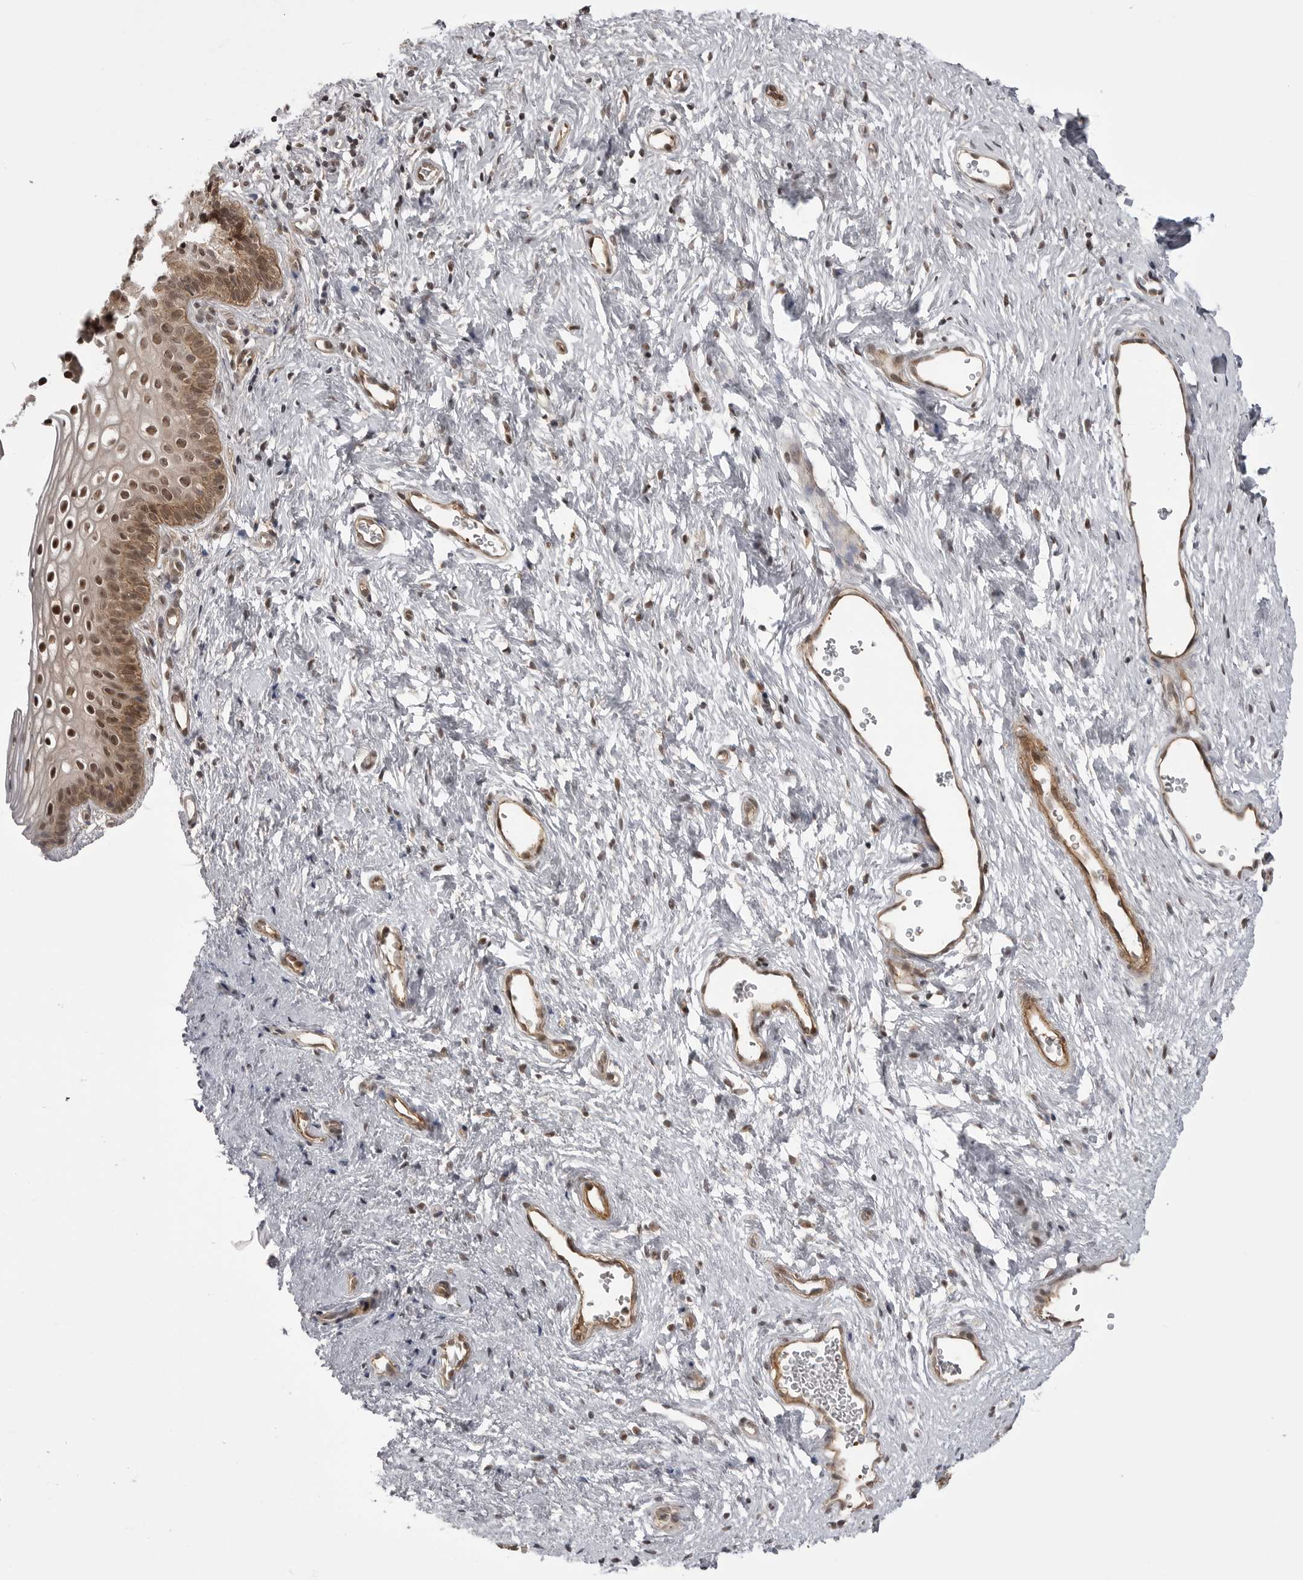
{"staining": {"intensity": "strong", "quantity": ">75%", "location": "nuclear"}, "tissue": "cervix", "cell_type": "Glandular cells", "image_type": "normal", "snomed": [{"axis": "morphology", "description": "Normal tissue, NOS"}, {"axis": "topography", "description": "Cervix"}], "caption": "A photomicrograph of cervix stained for a protein exhibits strong nuclear brown staining in glandular cells. The staining was performed using DAB (3,3'-diaminobenzidine) to visualize the protein expression in brown, while the nuclei were stained in blue with hematoxylin (Magnification: 20x).", "gene": "SORBS1", "patient": {"sex": "female", "age": 27}}